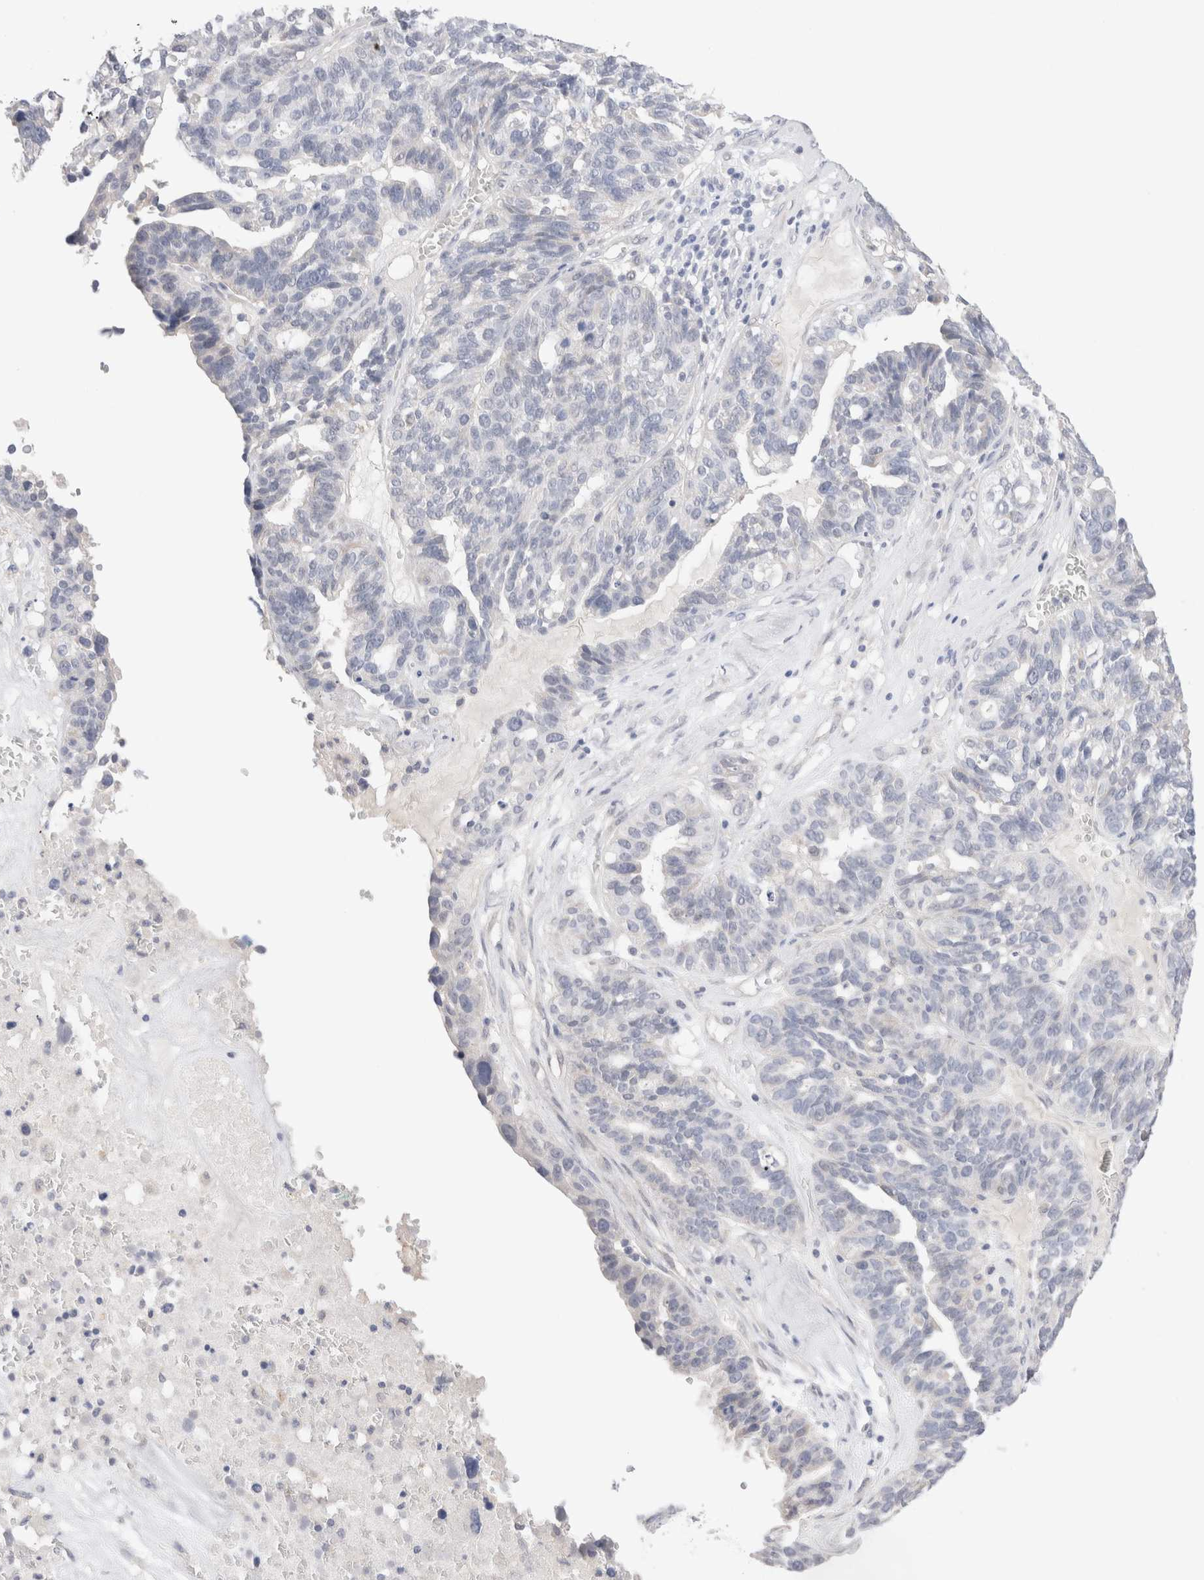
{"staining": {"intensity": "negative", "quantity": "none", "location": "none"}, "tissue": "ovarian cancer", "cell_type": "Tumor cells", "image_type": "cancer", "snomed": [{"axis": "morphology", "description": "Cystadenocarcinoma, serous, NOS"}, {"axis": "topography", "description": "Ovary"}], "caption": "A photomicrograph of ovarian cancer stained for a protein shows no brown staining in tumor cells. The staining is performed using DAB (3,3'-diaminobenzidine) brown chromogen with nuclei counter-stained in using hematoxylin.", "gene": "SPATA20", "patient": {"sex": "female", "age": 59}}